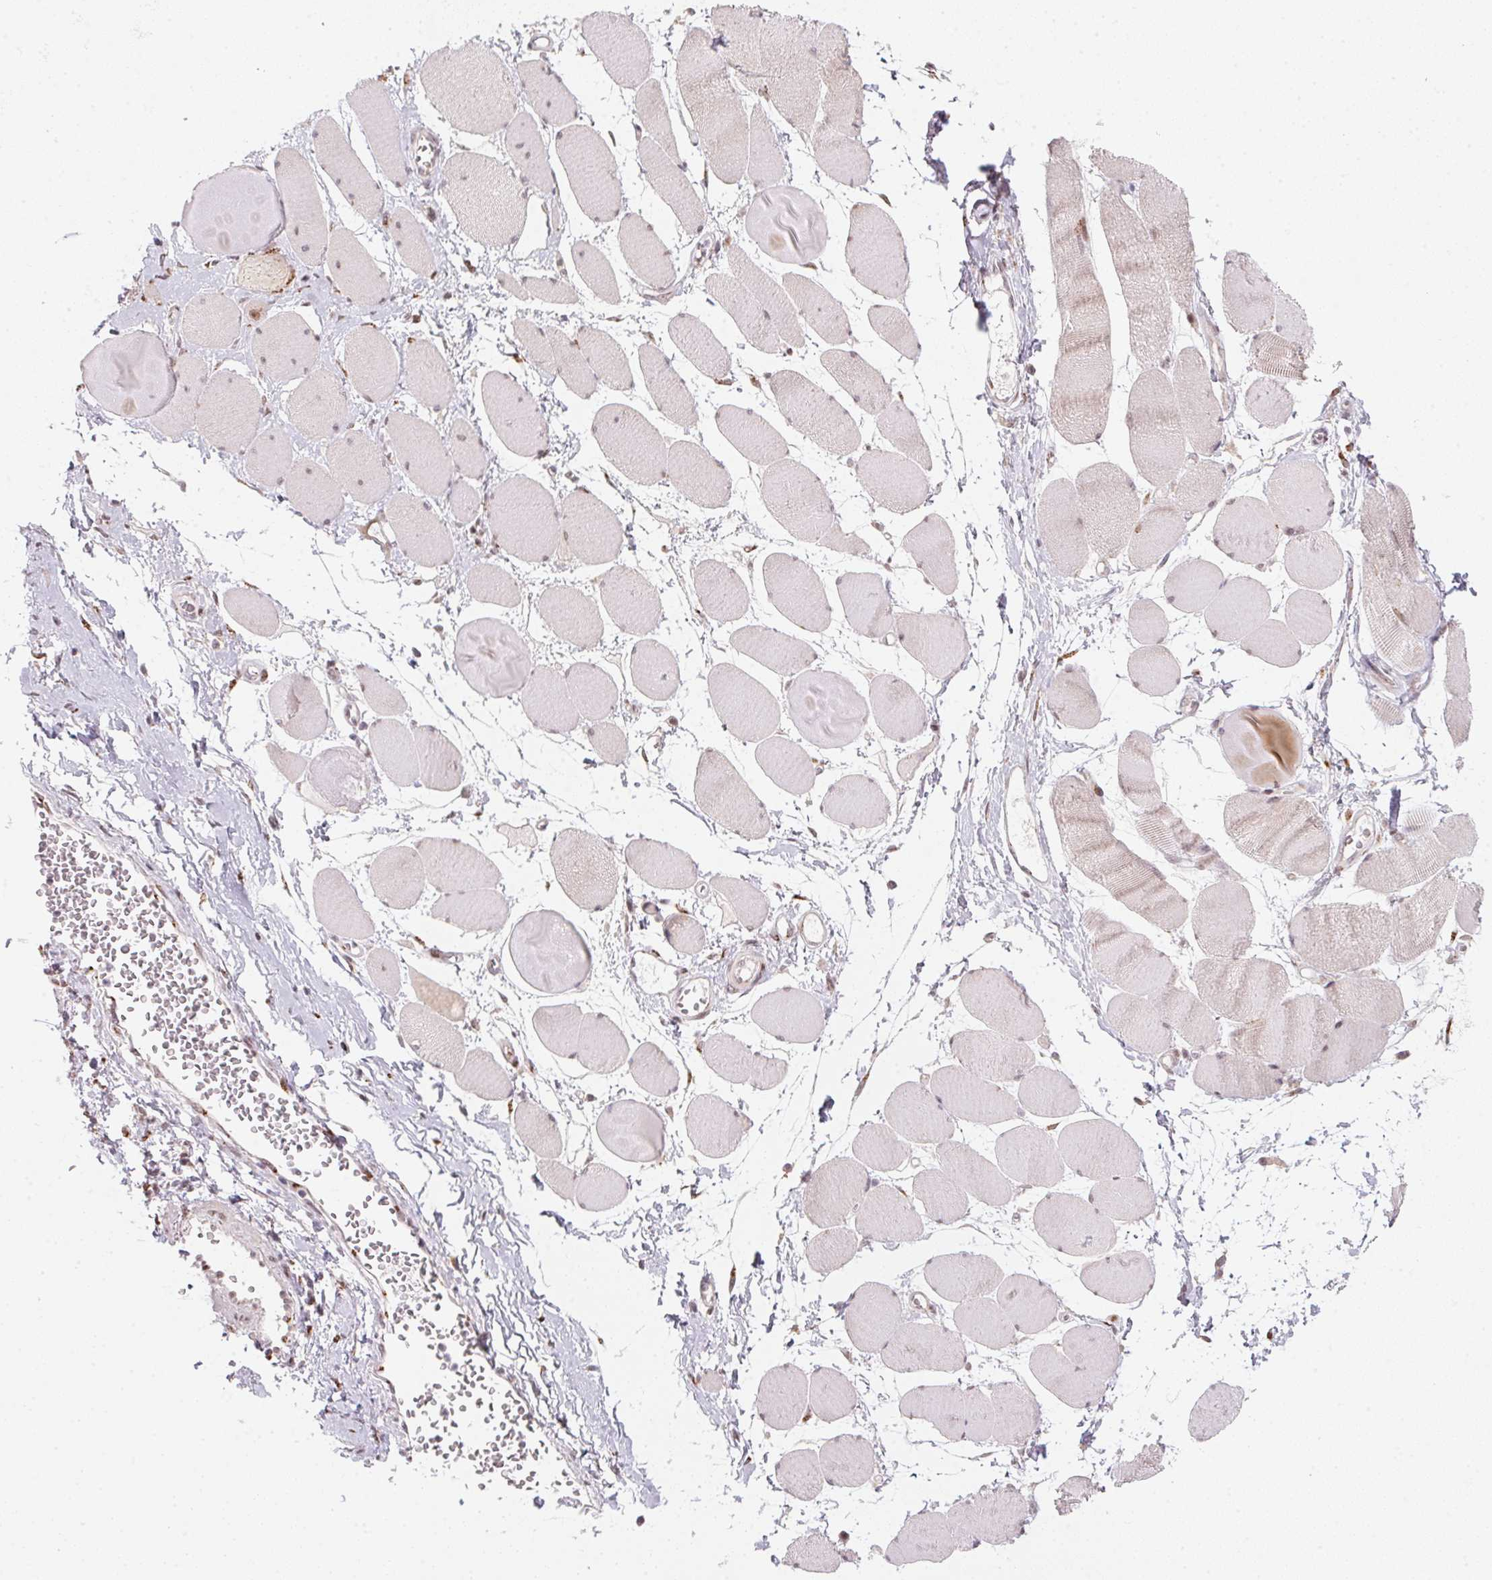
{"staining": {"intensity": "weak", "quantity": "25%-75%", "location": "cytoplasmic/membranous,nuclear"}, "tissue": "skeletal muscle", "cell_type": "Myocytes", "image_type": "normal", "snomed": [{"axis": "morphology", "description": "Normal tissue, NOS"}, {"axis": "topography", "description": "Skeletal muscle"}], "caption": "Immunohistochemical staining of normal human skeletal muscle displays low levels of weak cytoplasmic/membranous,nuclear positivity in about 25%-75% of myocytes. The staining was performed using DAB, with brown indicating positive protein expression. Nuclei are stained blue with hematoxylin.", "gene": "RAB22A", "patient": {"sex": "female", "age": 75}}